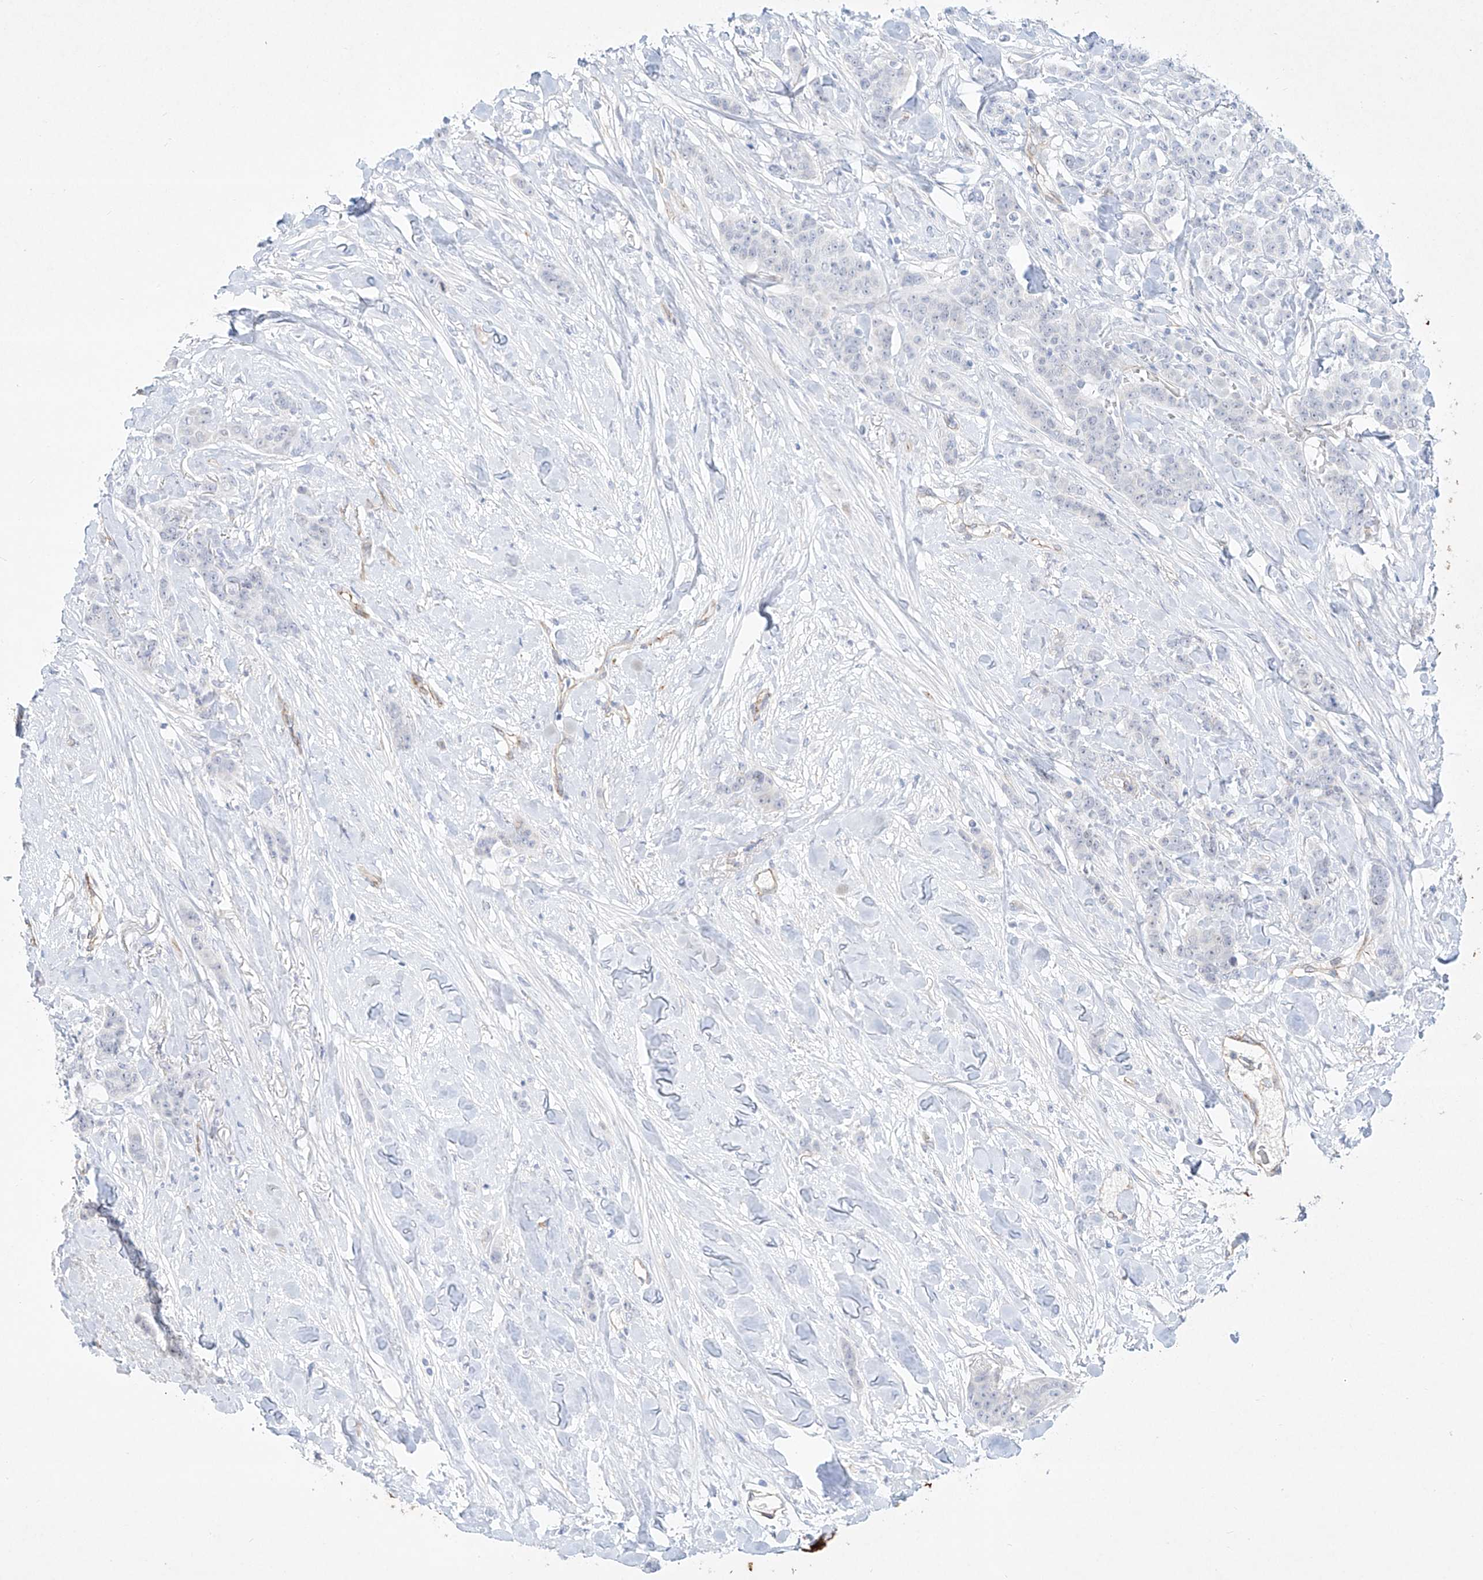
{"staining": {"intensity": "negative", "quantity": "none", "location": "none"}, "tissue": "breast cancer", "cell_type": "Tumor cells", "image_type": "cancer", "snomed": [{"axis": "morphology", "description": "Duct carcinoma"}, {"axis": "topography", "description": "Breast"}], "caption": "A photomicrograph of human breast infiltrating ductal carcinoma is negative for staining in tumor cells. The staining was performed using DAB (3,3'-diaminobenzidine) to visualize the protein expression in brown, while the nuclei were stained in blue with hematoxylin (Magnification: 20x).", "gene": "REEP2", "patient": {"sex": "female", "age": 40}}